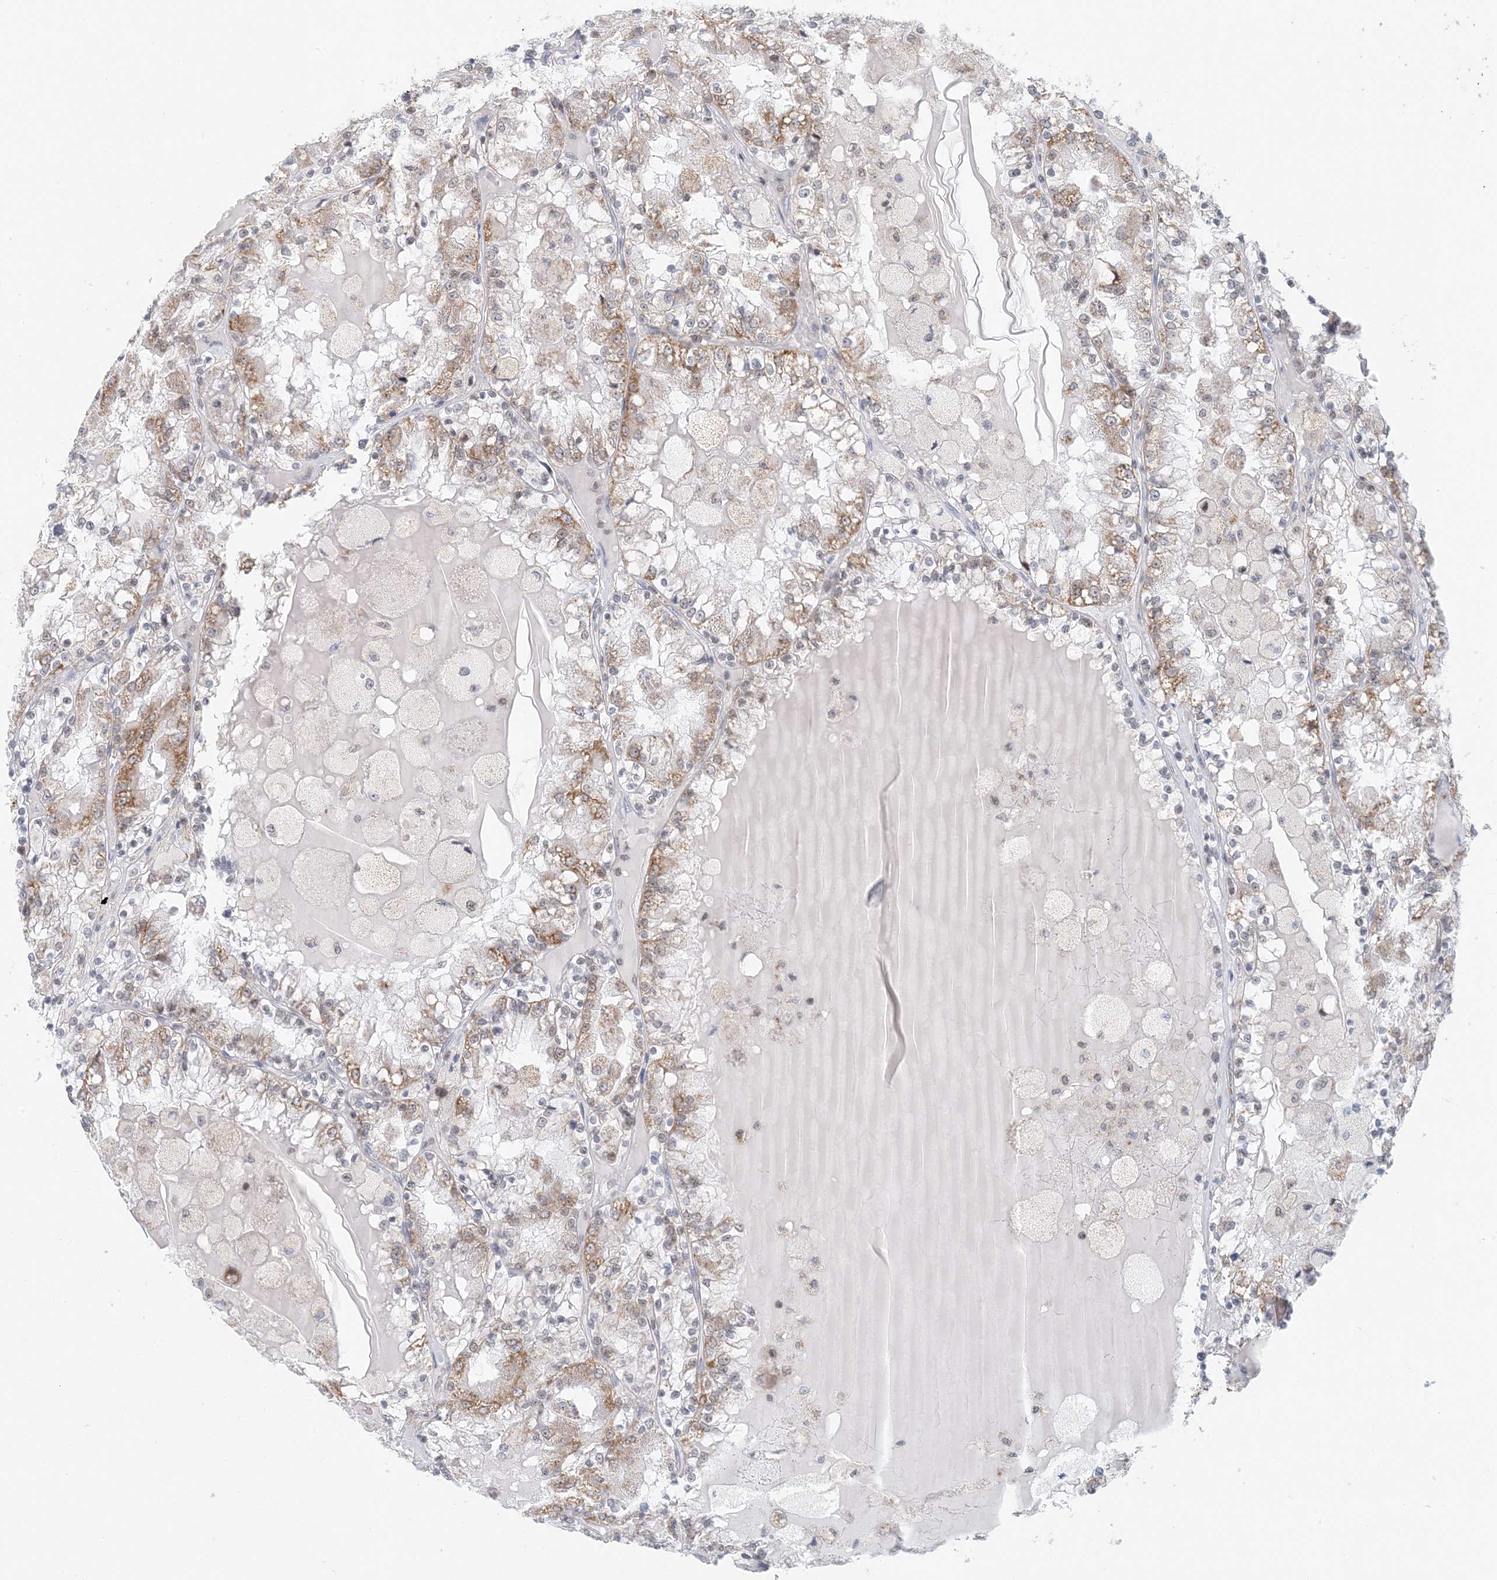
{"staining": {"intensity": "weak", "quantity": "25%-75%", "location": "cytoplasmic/membranous"}, "tissue": "renal cancer", "cell_type": "Tumor cells", "image_type": "cancer", "snomed": [{"axis": "morphology", "description": "Adenocarcinoma, NOS"}, {"axis": "topography", "description": "Kidney"}], "caption": "Tumor cells reveal weak cytoplasmic/membranous expression in about 25%-75% of cells in renal adenocarcinoma.", "gene": "BDH1", "patient": {"sex": "female", "age": 56}}